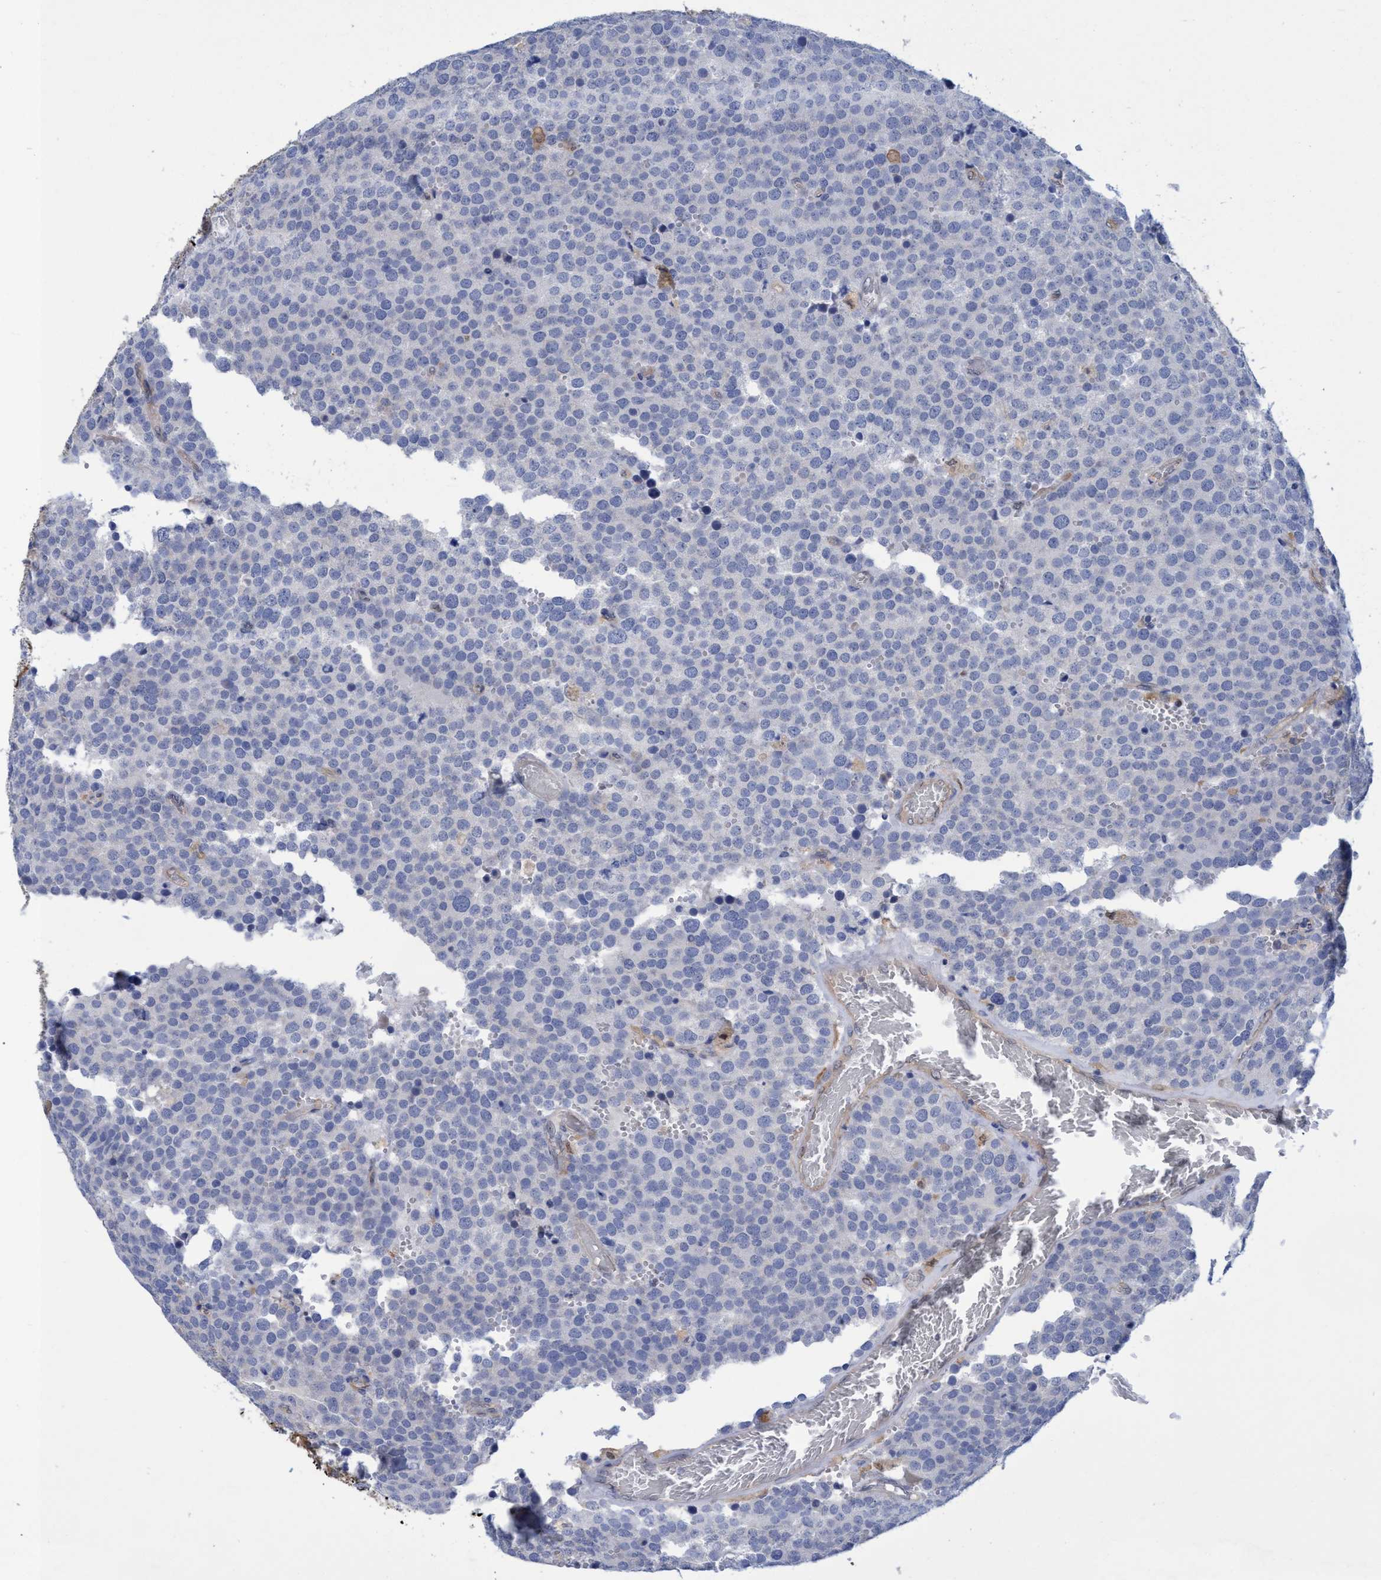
{"staining": {"intensity": "negative", "quantity": "none", "location": "none"}, "tissue": "testis cancer", "cell_type": "Tumor cells", "image_type": "cancer", "snomed": [{"axis": "morphology", "description": "Normal tissue, NOS"}, {"axis": "morphology", "description": "Seminoma, NOS"}, {"axis": "topography", "description": "Testis"}], "caption": "A high-resolution histopathology image shows IHC staining of seminoma (testis), which exhibits no significant positivity in tumor cells.", "gene": "PNPO", "patient": {"sex": "male", "age": 71}}